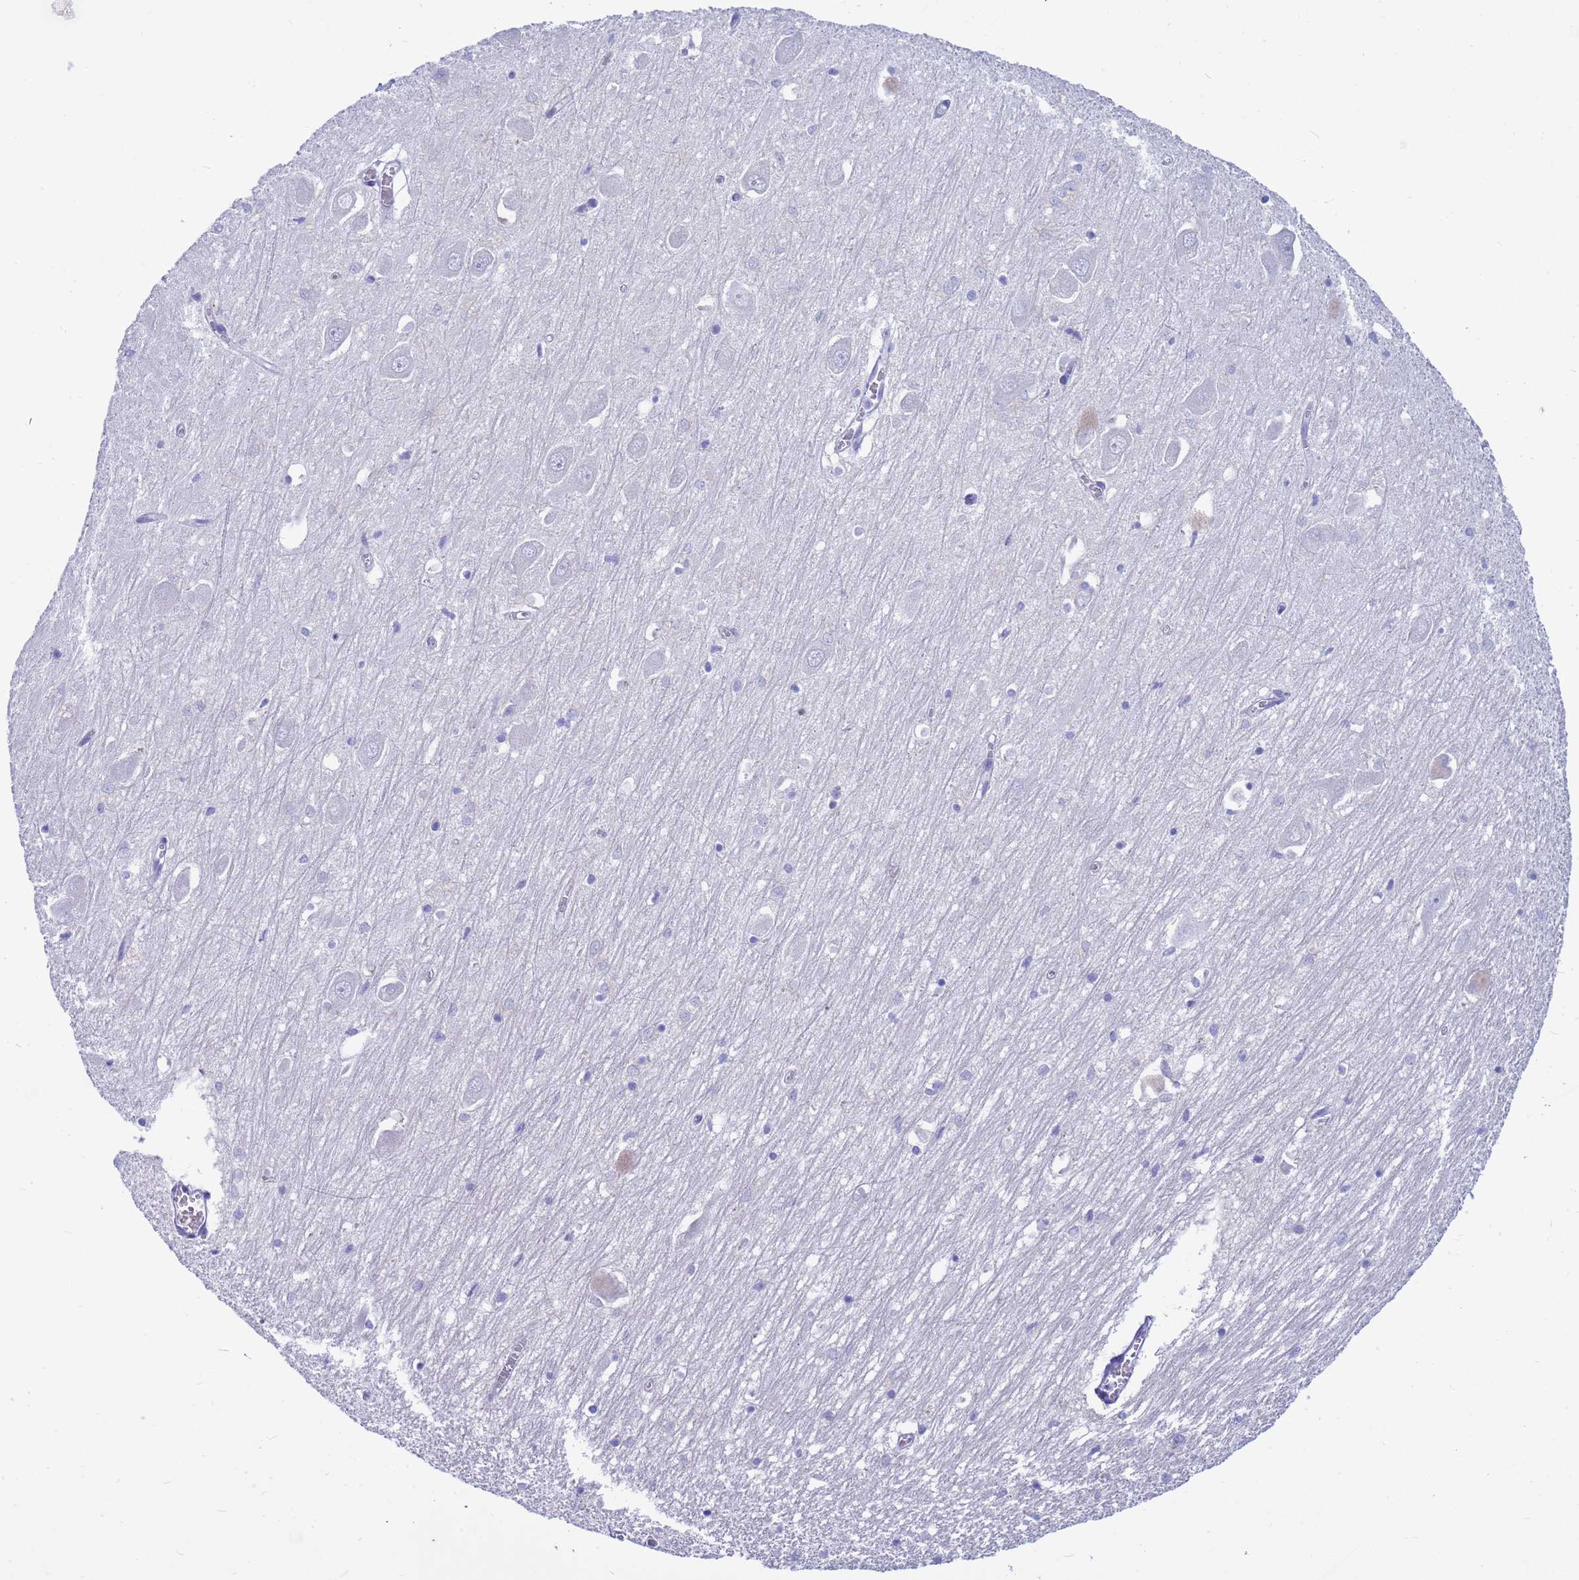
{"staining": {"intensity": "negative", "quantity": "none", "location": "none"}, "tissue": "hippocampus", "cell_type": "Glial cells", "image_type": "normal", "snomed": [{"axis": "morphology", "description": "Normal tissue, NOS"}, {"axis": "topography", "description": "Hippocampus"}], "caption": "An image of hippocampus stained for a protein displays no brown staining in glial cells.", "gene": "SYCN", "patient": {"sex": "male", "age": 70}}